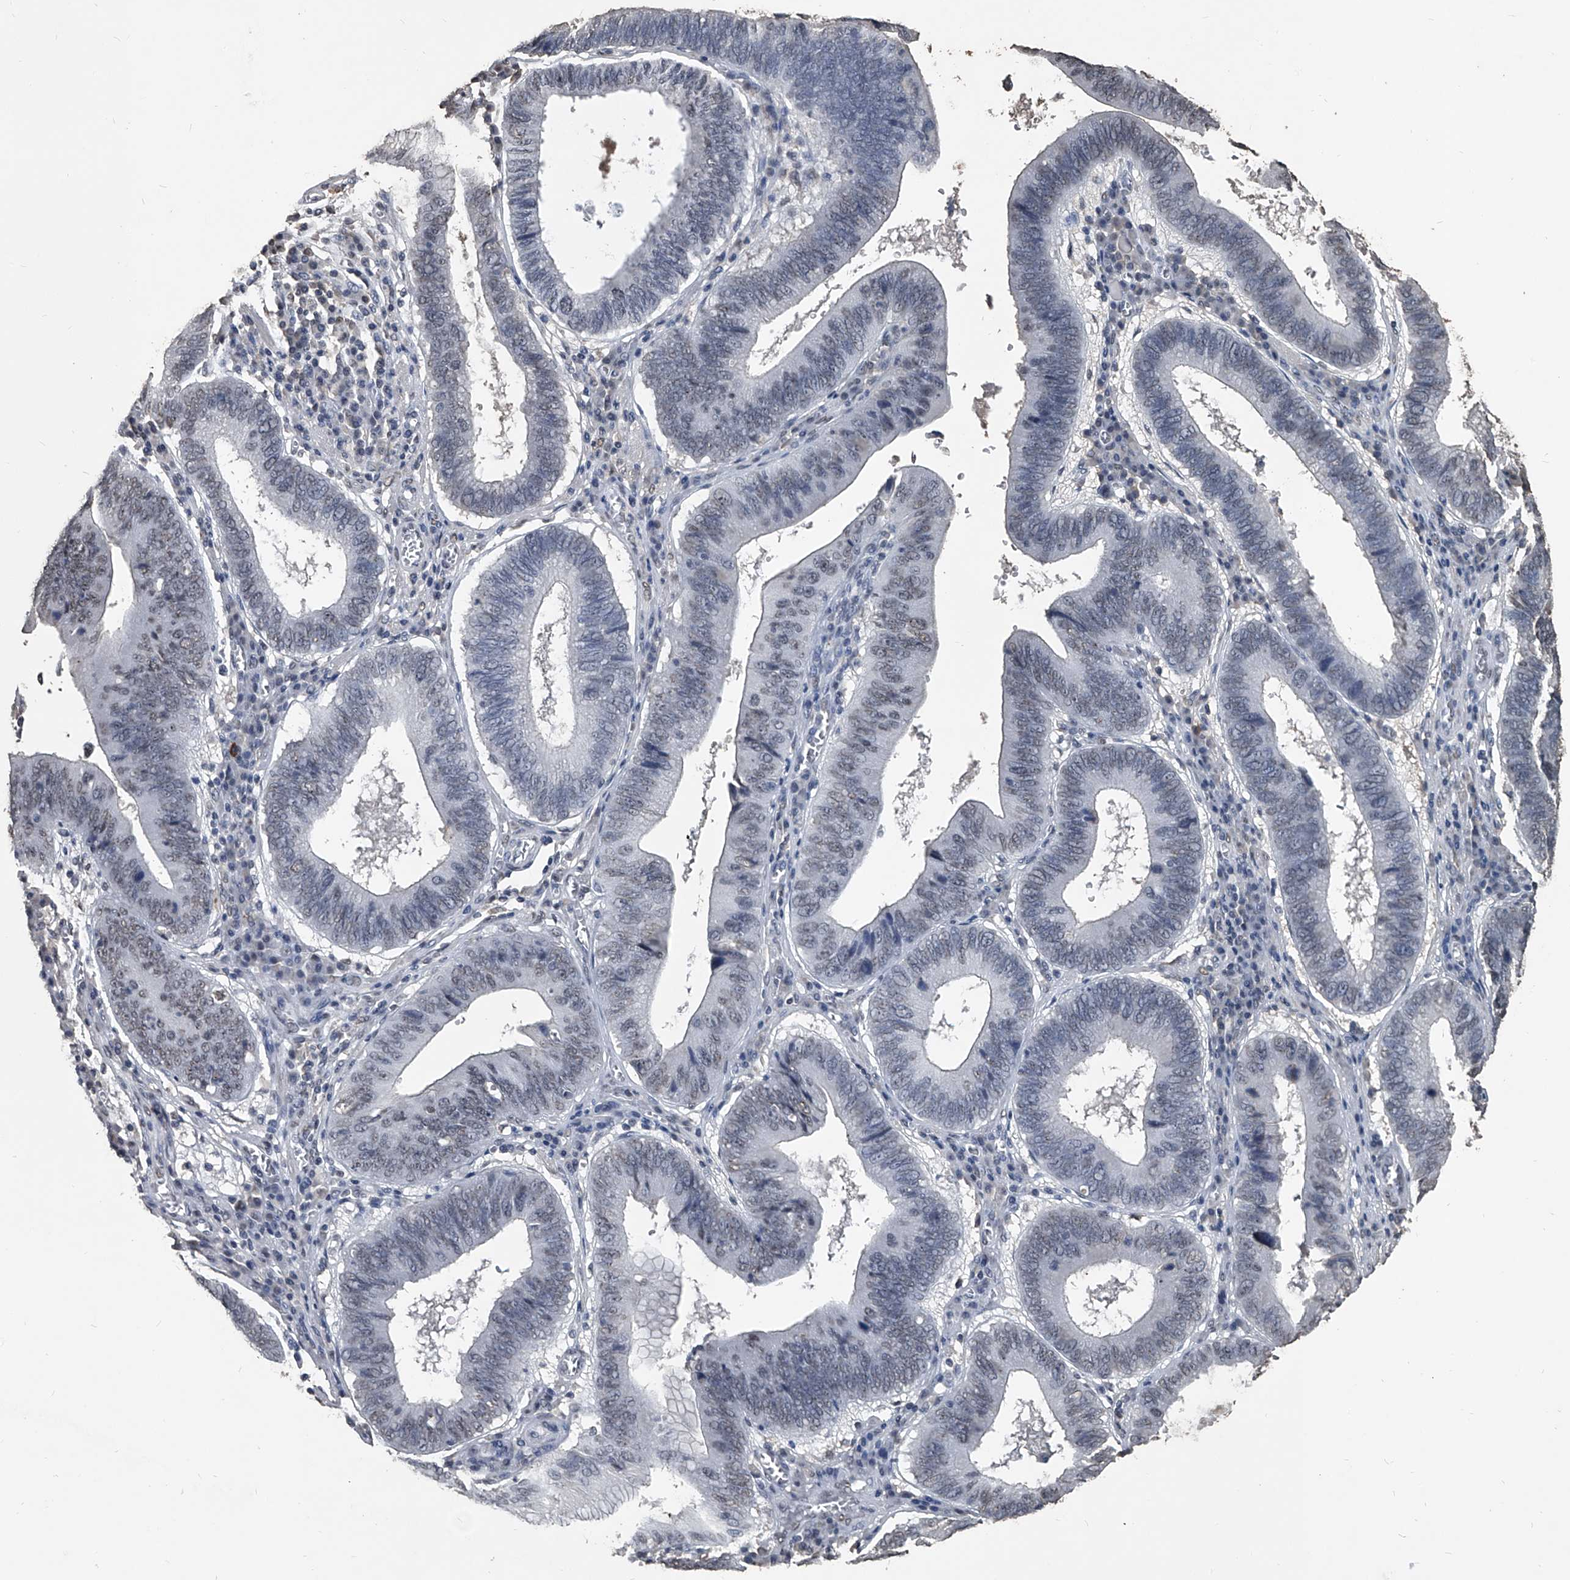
{"staining": {"intensity": "weak", "quantity": "<25%", "location": "nuclear"}, "tissue": "stomach cancer", "cell_type": "Tumor cells", "image_type": "cancer", "snomed": [{"axis": "morphology", "description": "Adenocarcinoma, NOS"}, {"axis": "topography", "description": "Stomach"}], "caption": "High magnification brightfield microscopy of stomach cancer (adenocarcinoma) stained with DAB (3,3'-diaminobenzidine) (brown) and counterstained with hematoxylin (blue): tumor cells show no significant expression.", "gene": "MATR3", "patient": {"sex": "male", "age": 59}}